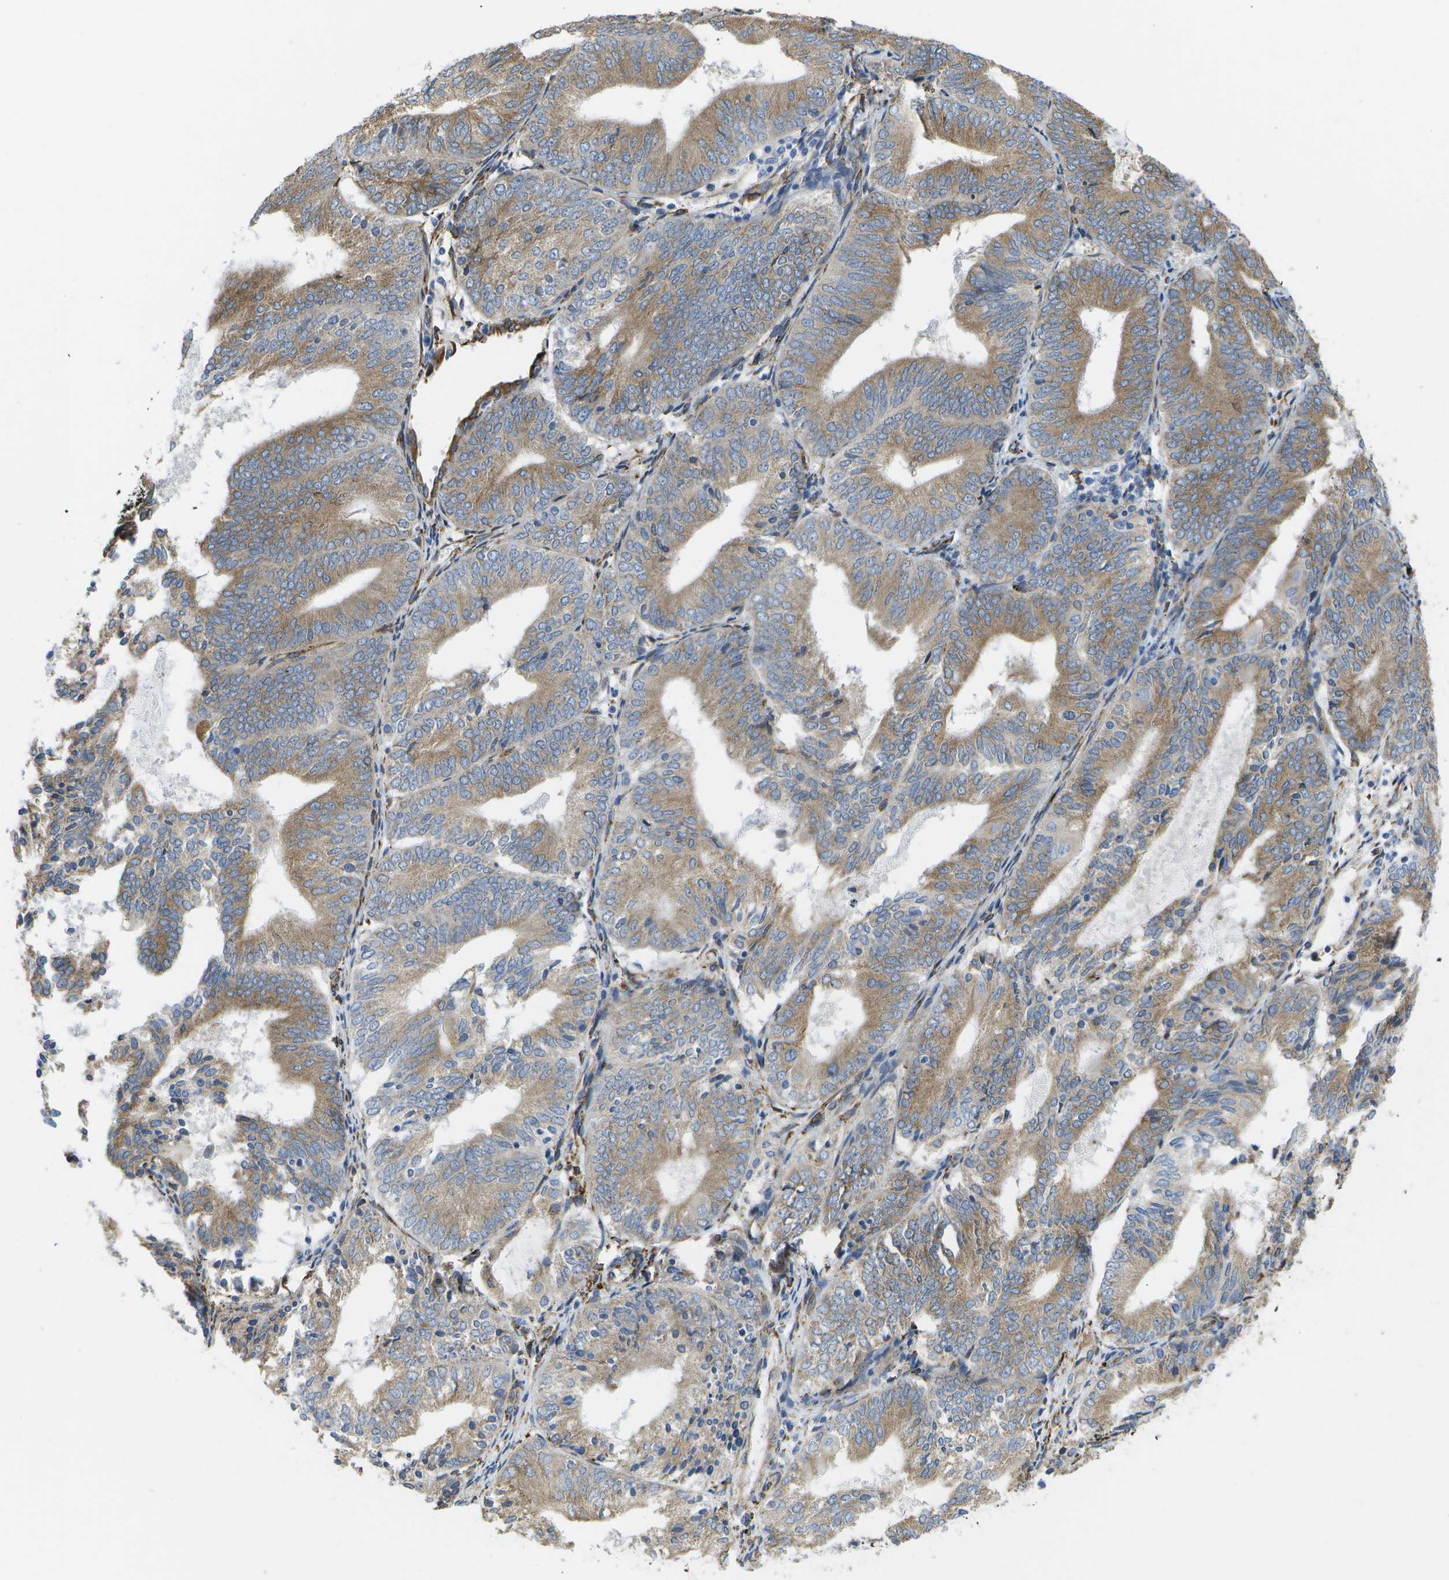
{"staining": {"intensity": "moderate", "quantity": ">75%", "location": "cytoplasmic/membranous"}, "tissue": "endometrial cancer", "cell_type": "Tumor cells", "image_type": "cancer", "snomed": [{"axis": "morphology", "description": "Adenocarcinoma, NOS"}, {"axis": "topography", "description": "Endometrium"}], "caption": "Brown immunohistochemical staining in endometrial adenocarcinoma demonstrates moderate cytoplasmic/membranous positivity in about >75% of tumor cells.", "gene": "ZDHHC17", "patient": {"sex": "female", "age": 81}}